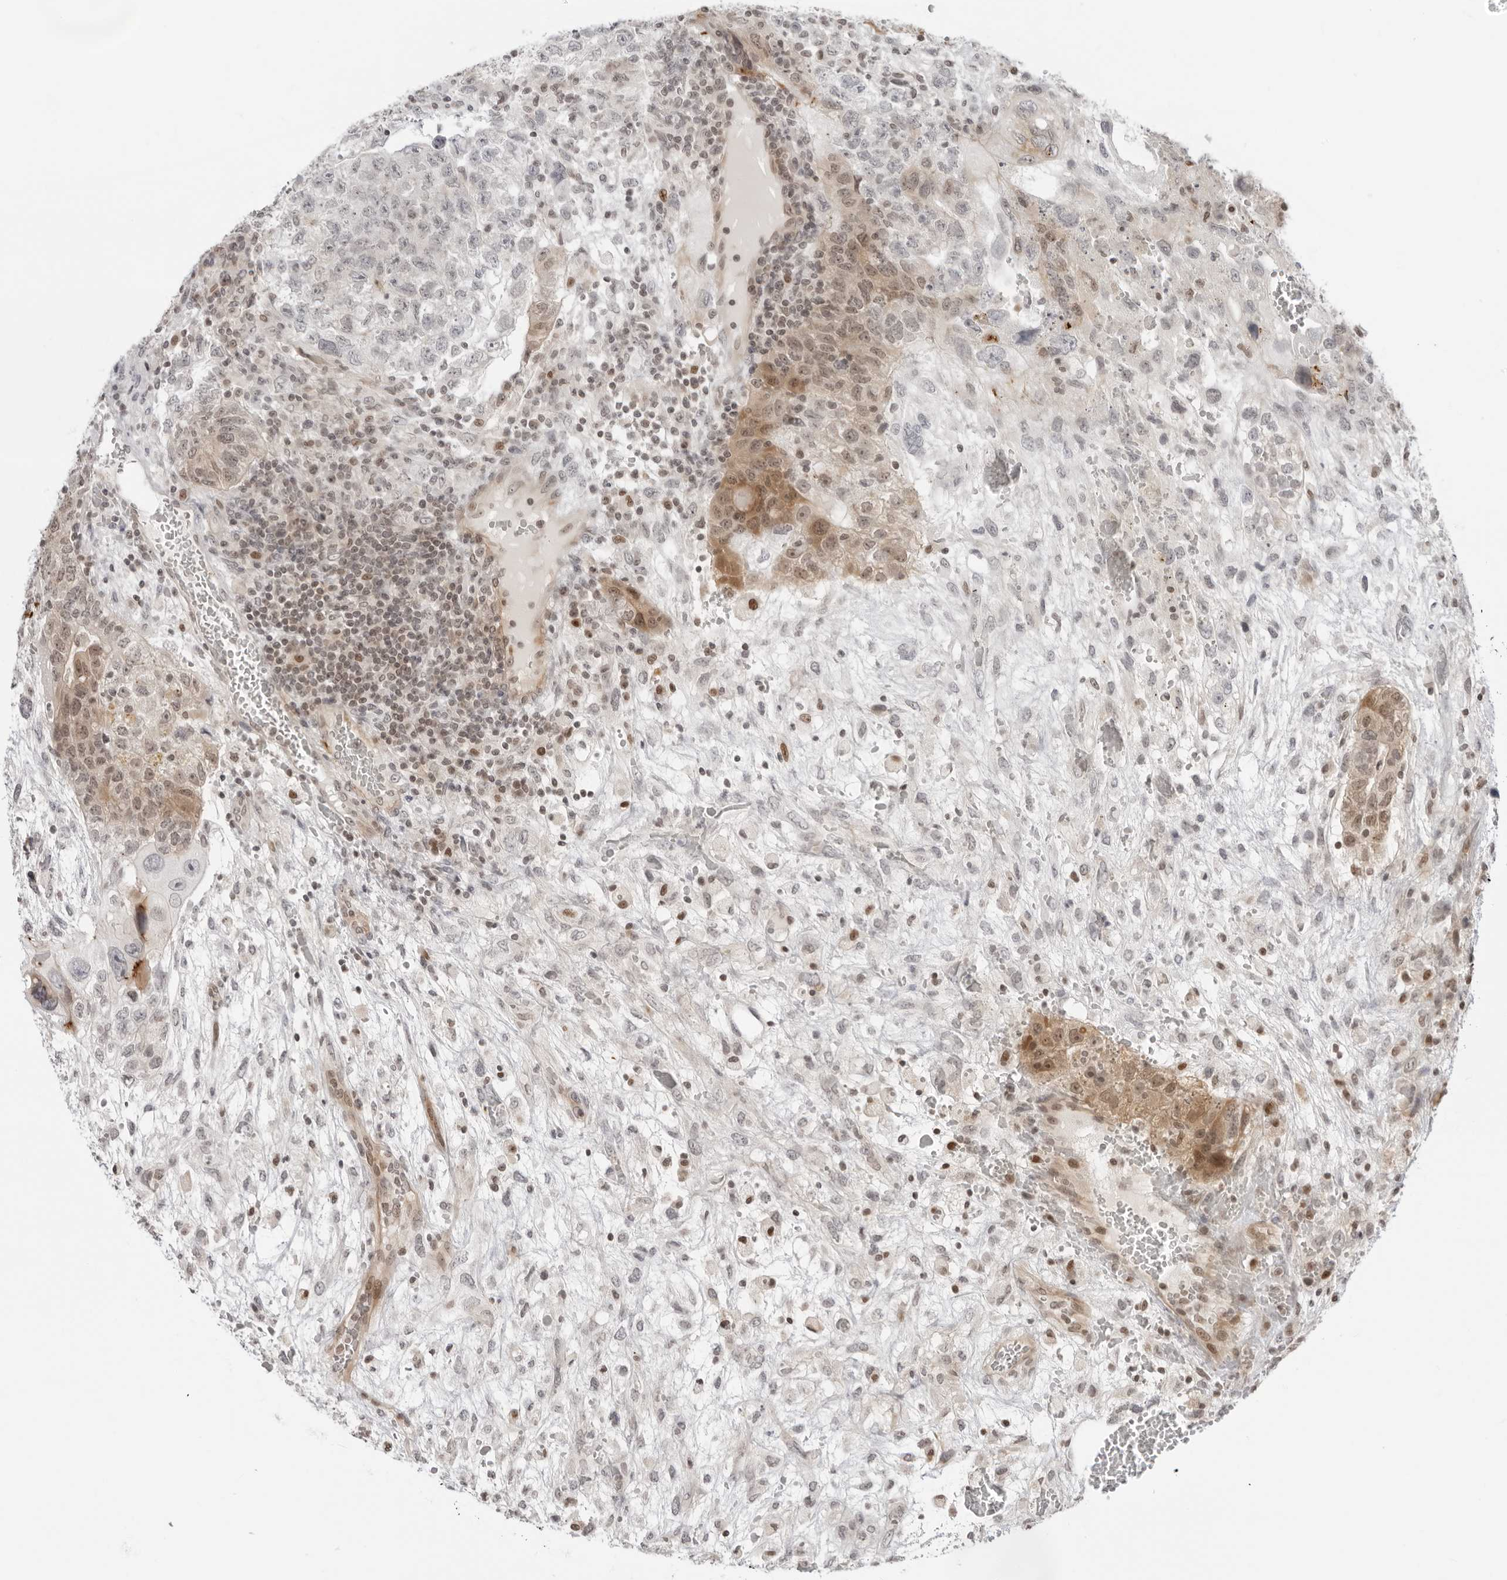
{"staining": {"intensity": "weak", "quantity": "<25%", "location": "cytoplasmic/membranous,nuclear"}, "tissue": "testis cancer", "cell_type": "Tumor cells", "image_type": "cancer", "snomed": [{"axis": "morphology", "description": "Carcinoma, Embryonal, NOS"}, {"axis": "topography", "description": "Testis"}], "caption": "This is a photomicrograph of immunohistochemistry staining of embryonal carcinoma (testis), which shows no staining in tumor cells. The staining was performed using DAB (3,3'-diaminobenzidine) to visualize the protein expression in brown, while the nuclei were stained in blue with hematoxylin (Magnification: 20x).", "gene": "RNF146", "patient": {"sex": "male", "age": 36}}